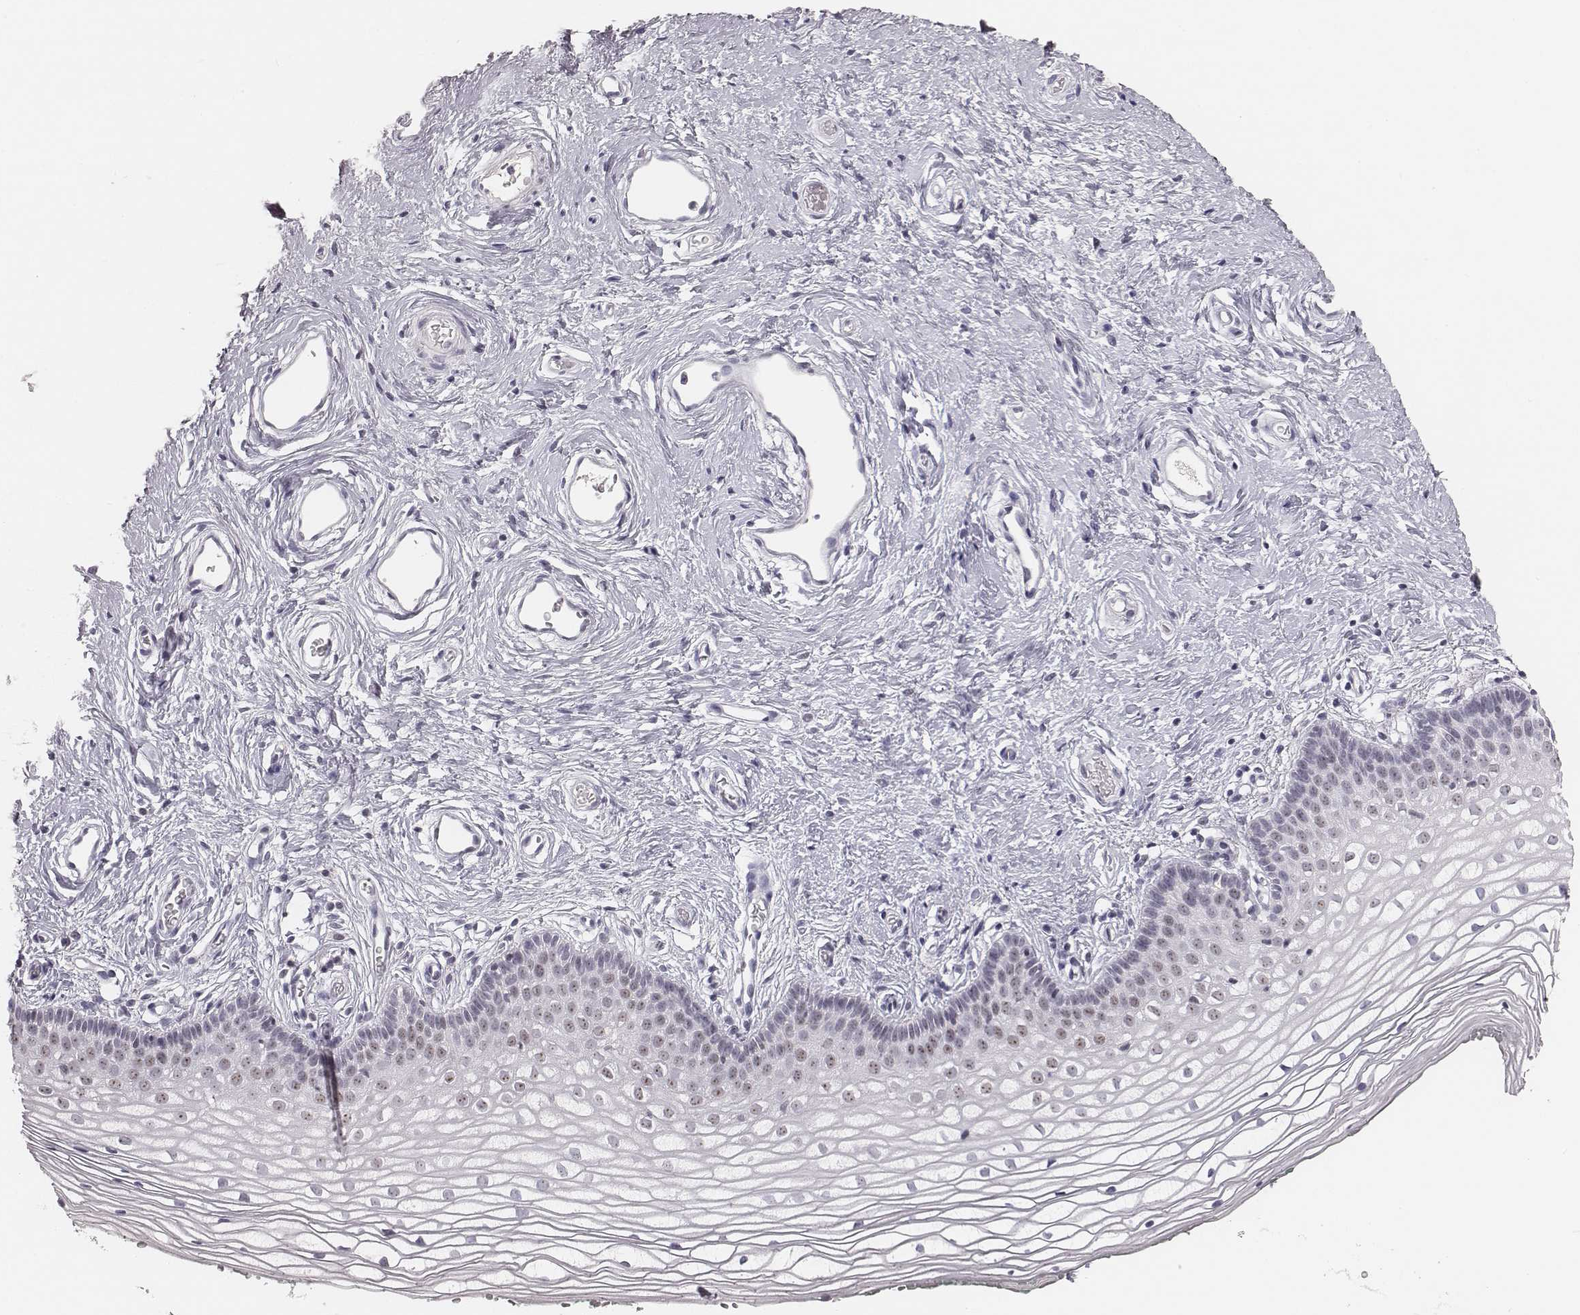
{"staining": {"intensity": "moderate", "quantity": "<25%", "location": "nuclear"}, "tissue": "vagina", "cell_type": "Squamous epithelial cells", "image_type": "normal", "snomed": [{"axis": "morphology", "description": "Normal tissue, NOS"}, {"axis": "topography", "description": "Vagina"}], "caption": "Immunohistochemistry (IHC) staining of normal vagina, which exhibits low levels of moderate nuclear staining in approximately <25% of squamous epithelial cells indicating moderate nuclear protein expression. The staining was performed using DAB (brown) for protein detection and nuclei were counterstained in hematoxylin (blue).", "gene": "NIFK", "patient": {"sex": "female", "age": 36}}